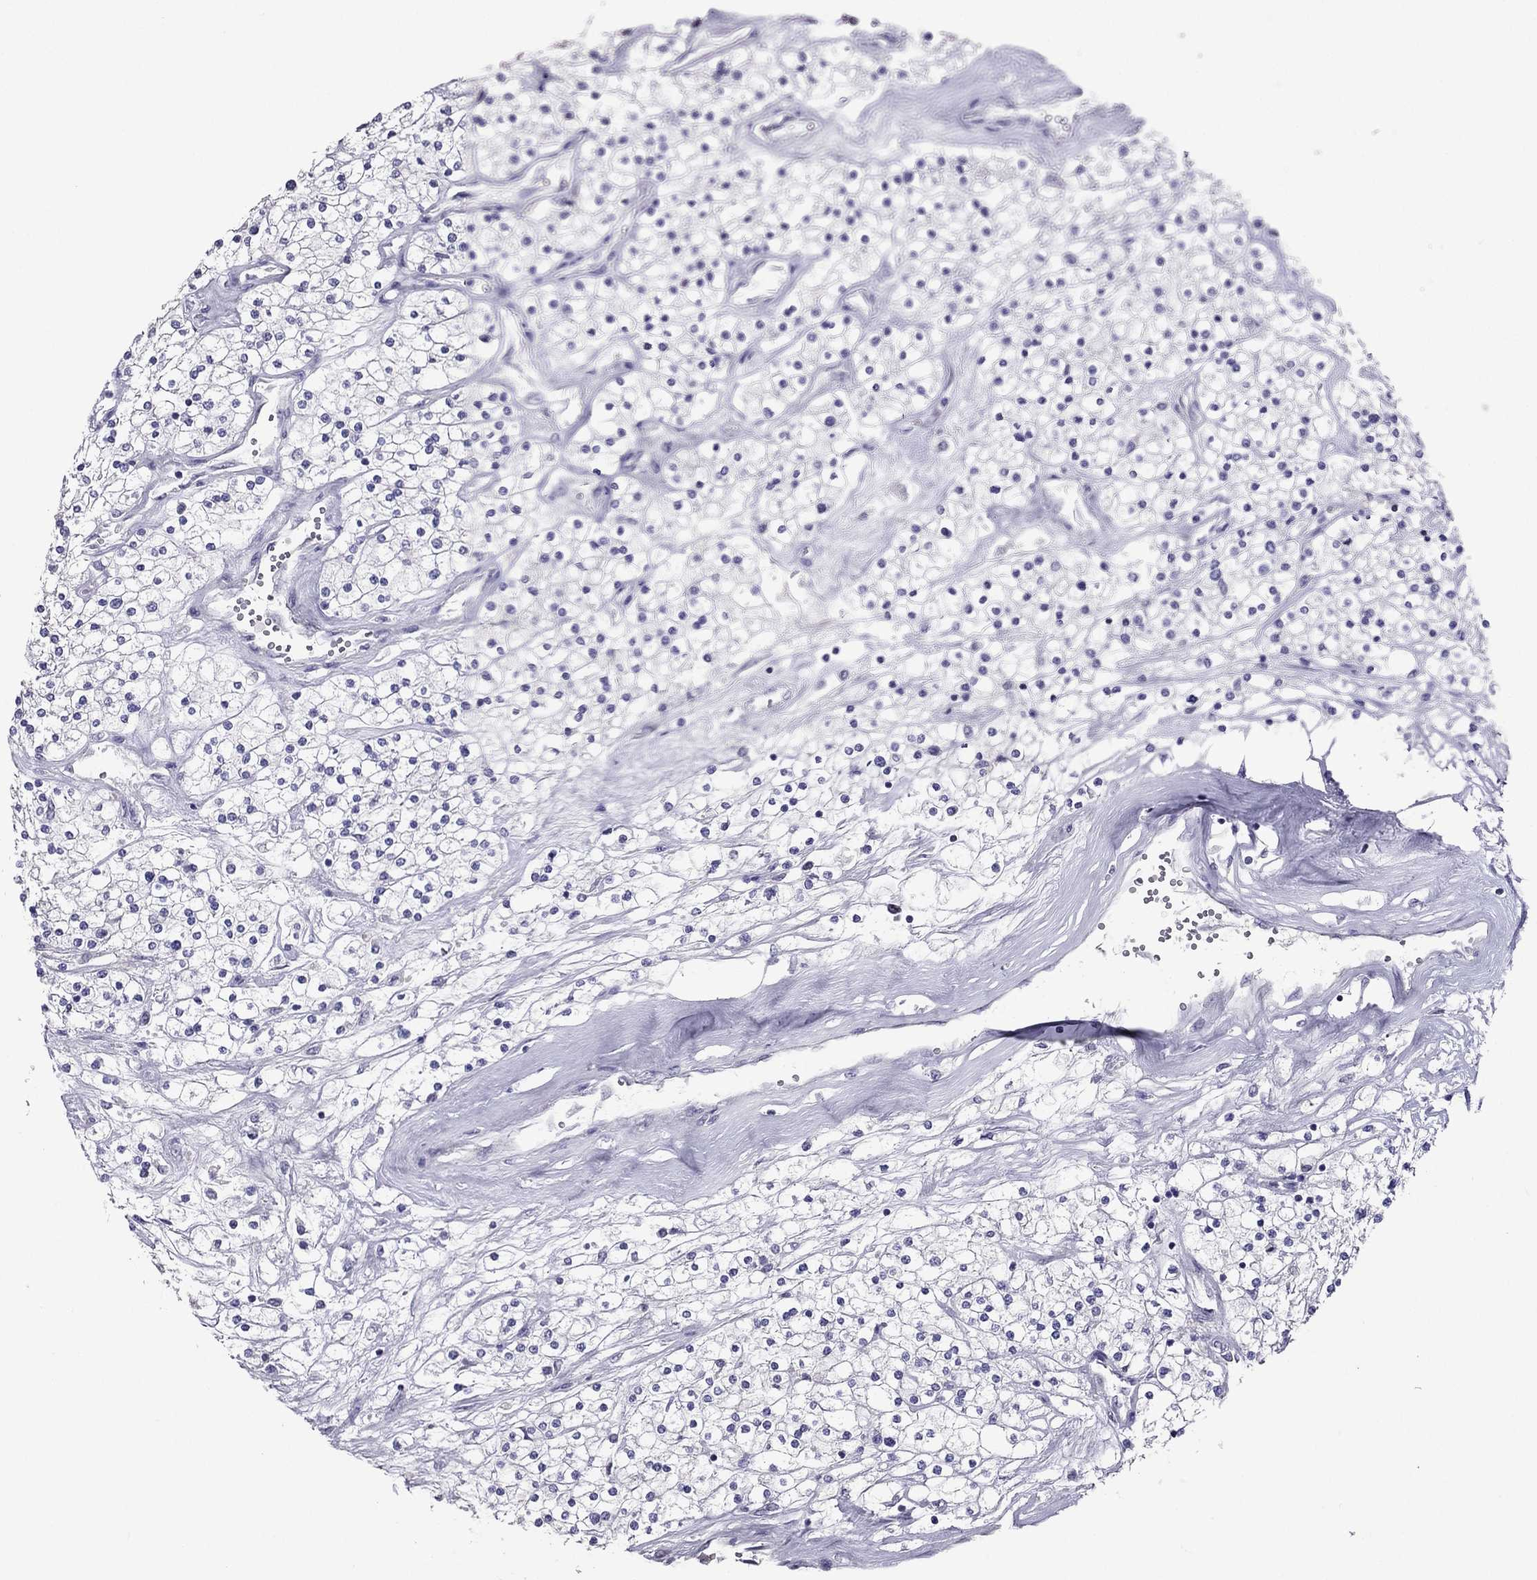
{"staining": {"intensity": "negative", "quantity": "none", "location": "none"}, "tissue": "renal cancer", "cell_type": "Tumor cells", "image_type": "cancer", "snomed": [{"axis": "morphology", "description": "Adenocarcinoma, NOS"}, {"axis": "topography", "description": "Kidney"}], "caption": "Micrograph shows no protein expression in tumor cells of adenocarcinoma (renal) tissue.", "gene": "RGS8", "patient": {"sex": "male", "age": 80}}